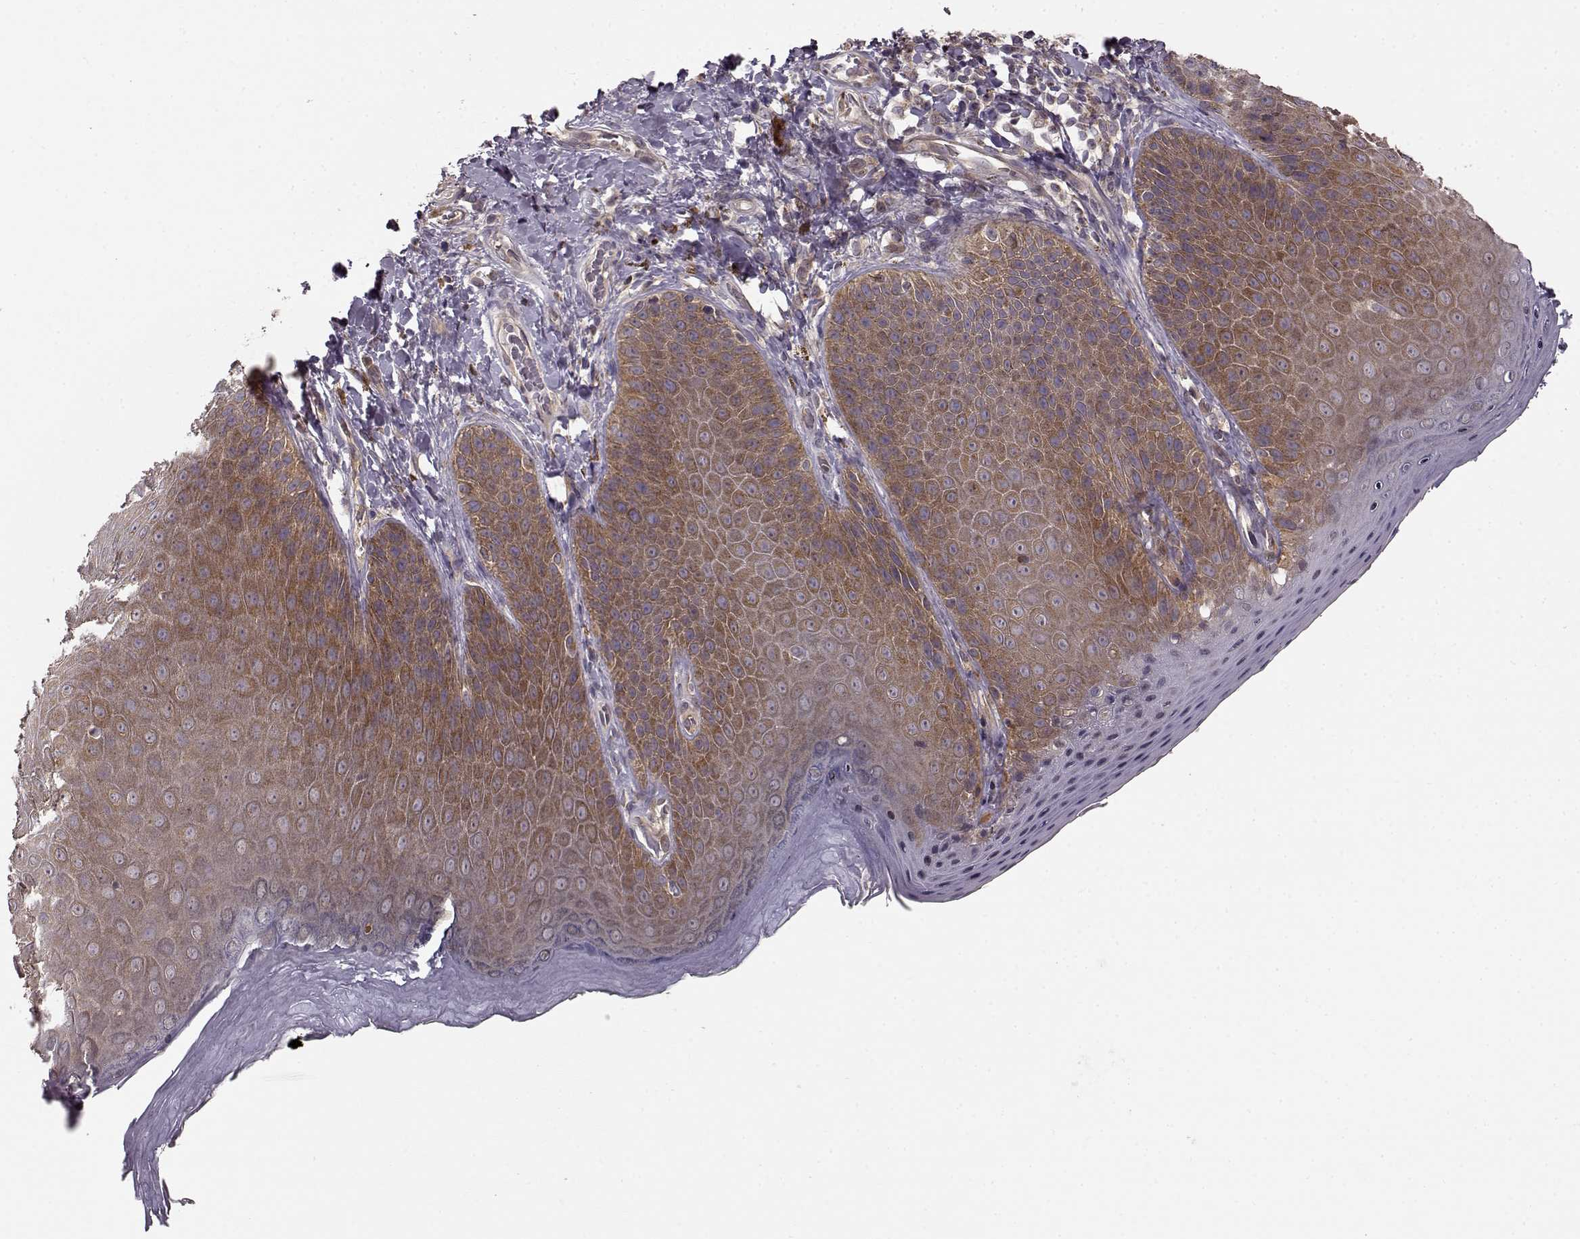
{"staining": {"intensity": "moderate", "quantity": "25%-75%", "location": "cytoplasmic/membranous"}, "tissue": "skin", "cell_type": "Epidermal cells", "image_type": "normal", "snomed": [{"axis": "morphology", "description": "Normal tissue, NOS"}, {"axis": "topography", "description": "Anal"}], "caption": "A micrograph of human skin stained for a protein shows moderate cytoplasmic/membranous brown staining in epidermal cells.", "gene": "SLAIN2", "patient": {"sex": "male", "age": 53}}